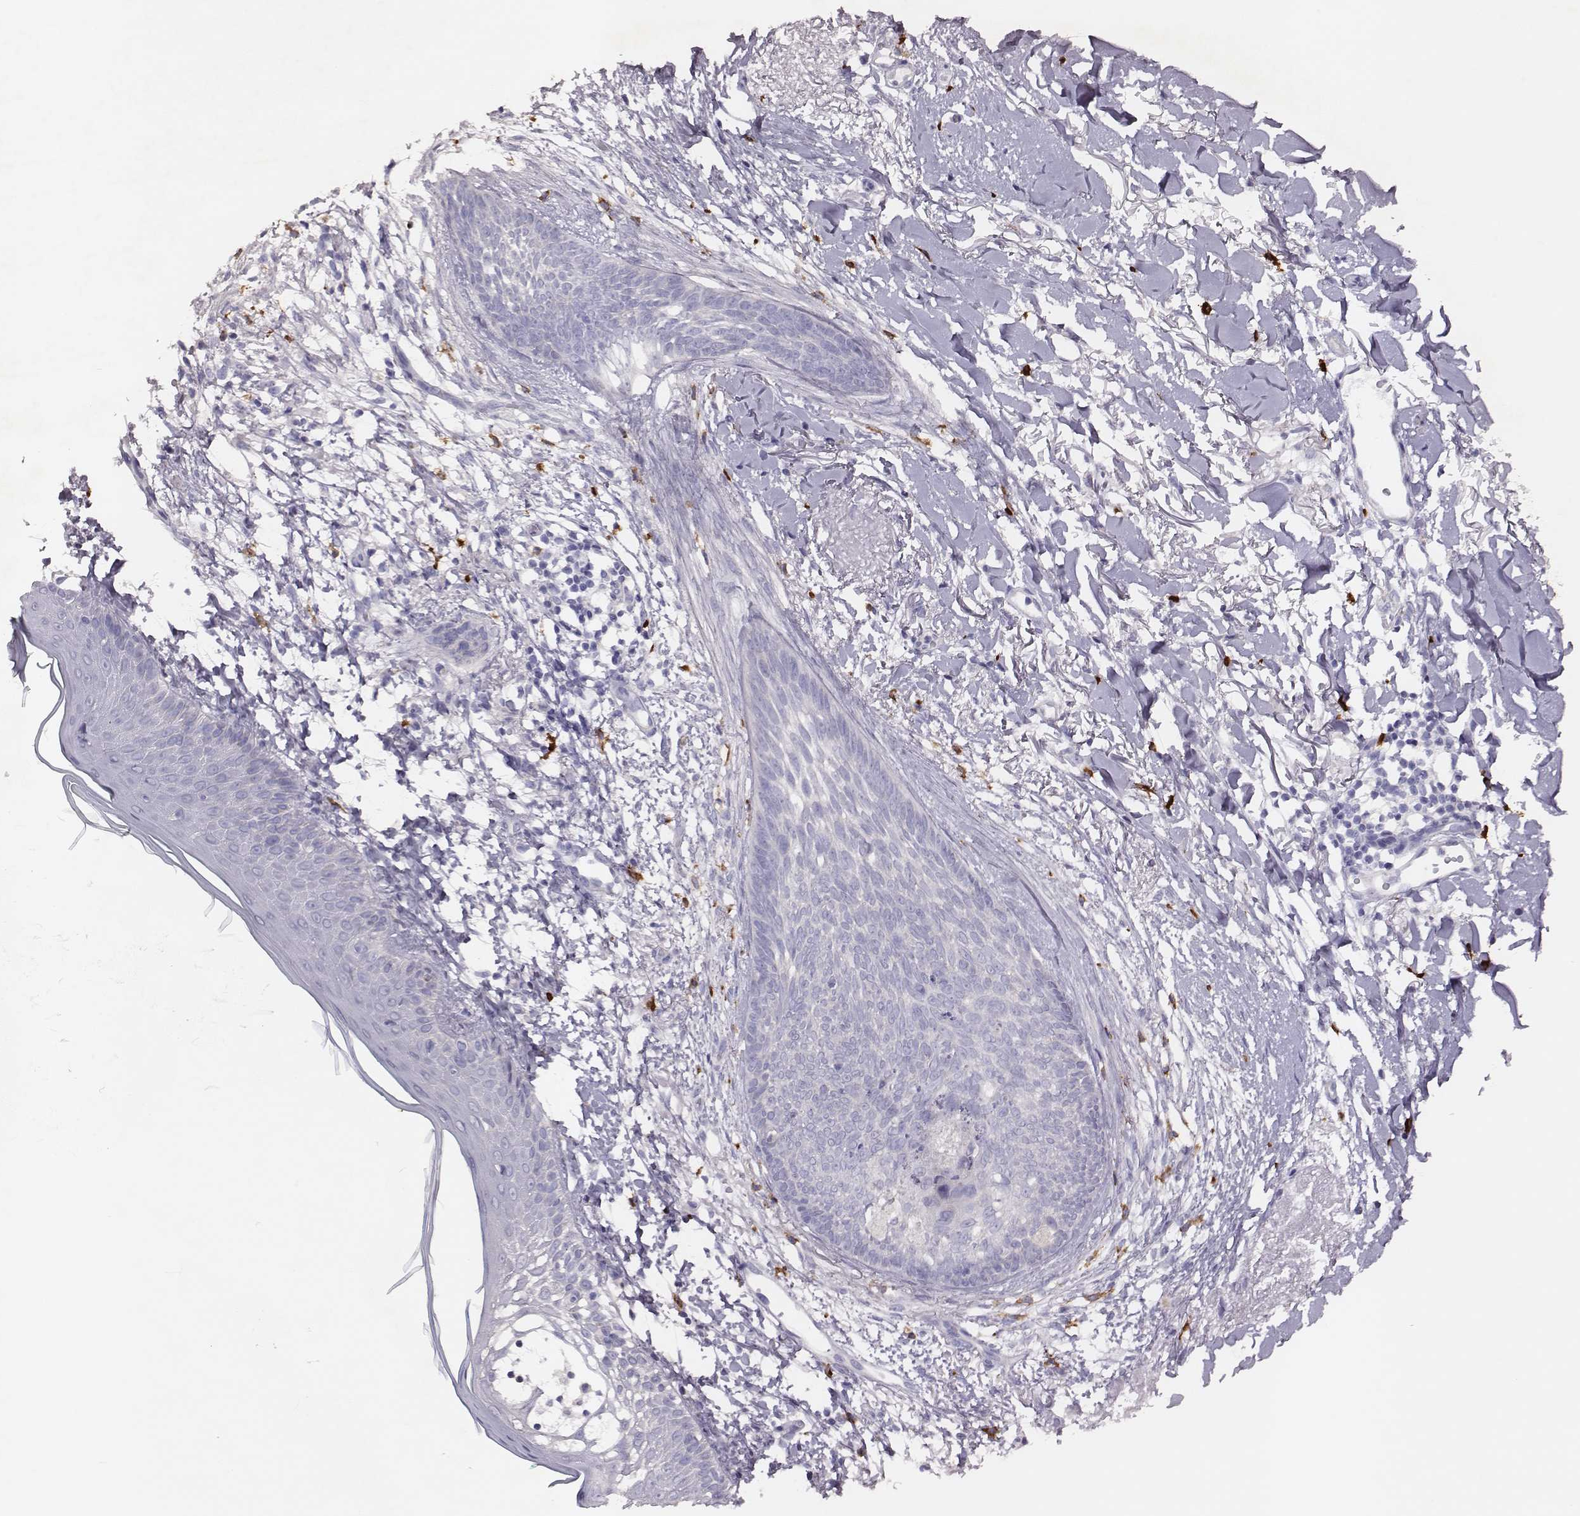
{"staining": {"intensity": "negative", "quantity": "none", "location": "none"}, "tissue": "skin cancer", "cell_type": "Tumor cells", "image_type": "cancer", "snomed": [{"axis": "morphology", "description": "Normal tissue, NOS"}, {"axis": "morphology", "description": "Basal cell carcinoma"}, {"axis": "topography", "description": "Skin"}], "caption": "Immunohistochemistry histopathology image of basal cell carcinoma (skin) stained for a protein (brown), which shows no positivity in tumor cells.", "gene": "P2RY10", "patient": {"sex": "male", "age": 84}}